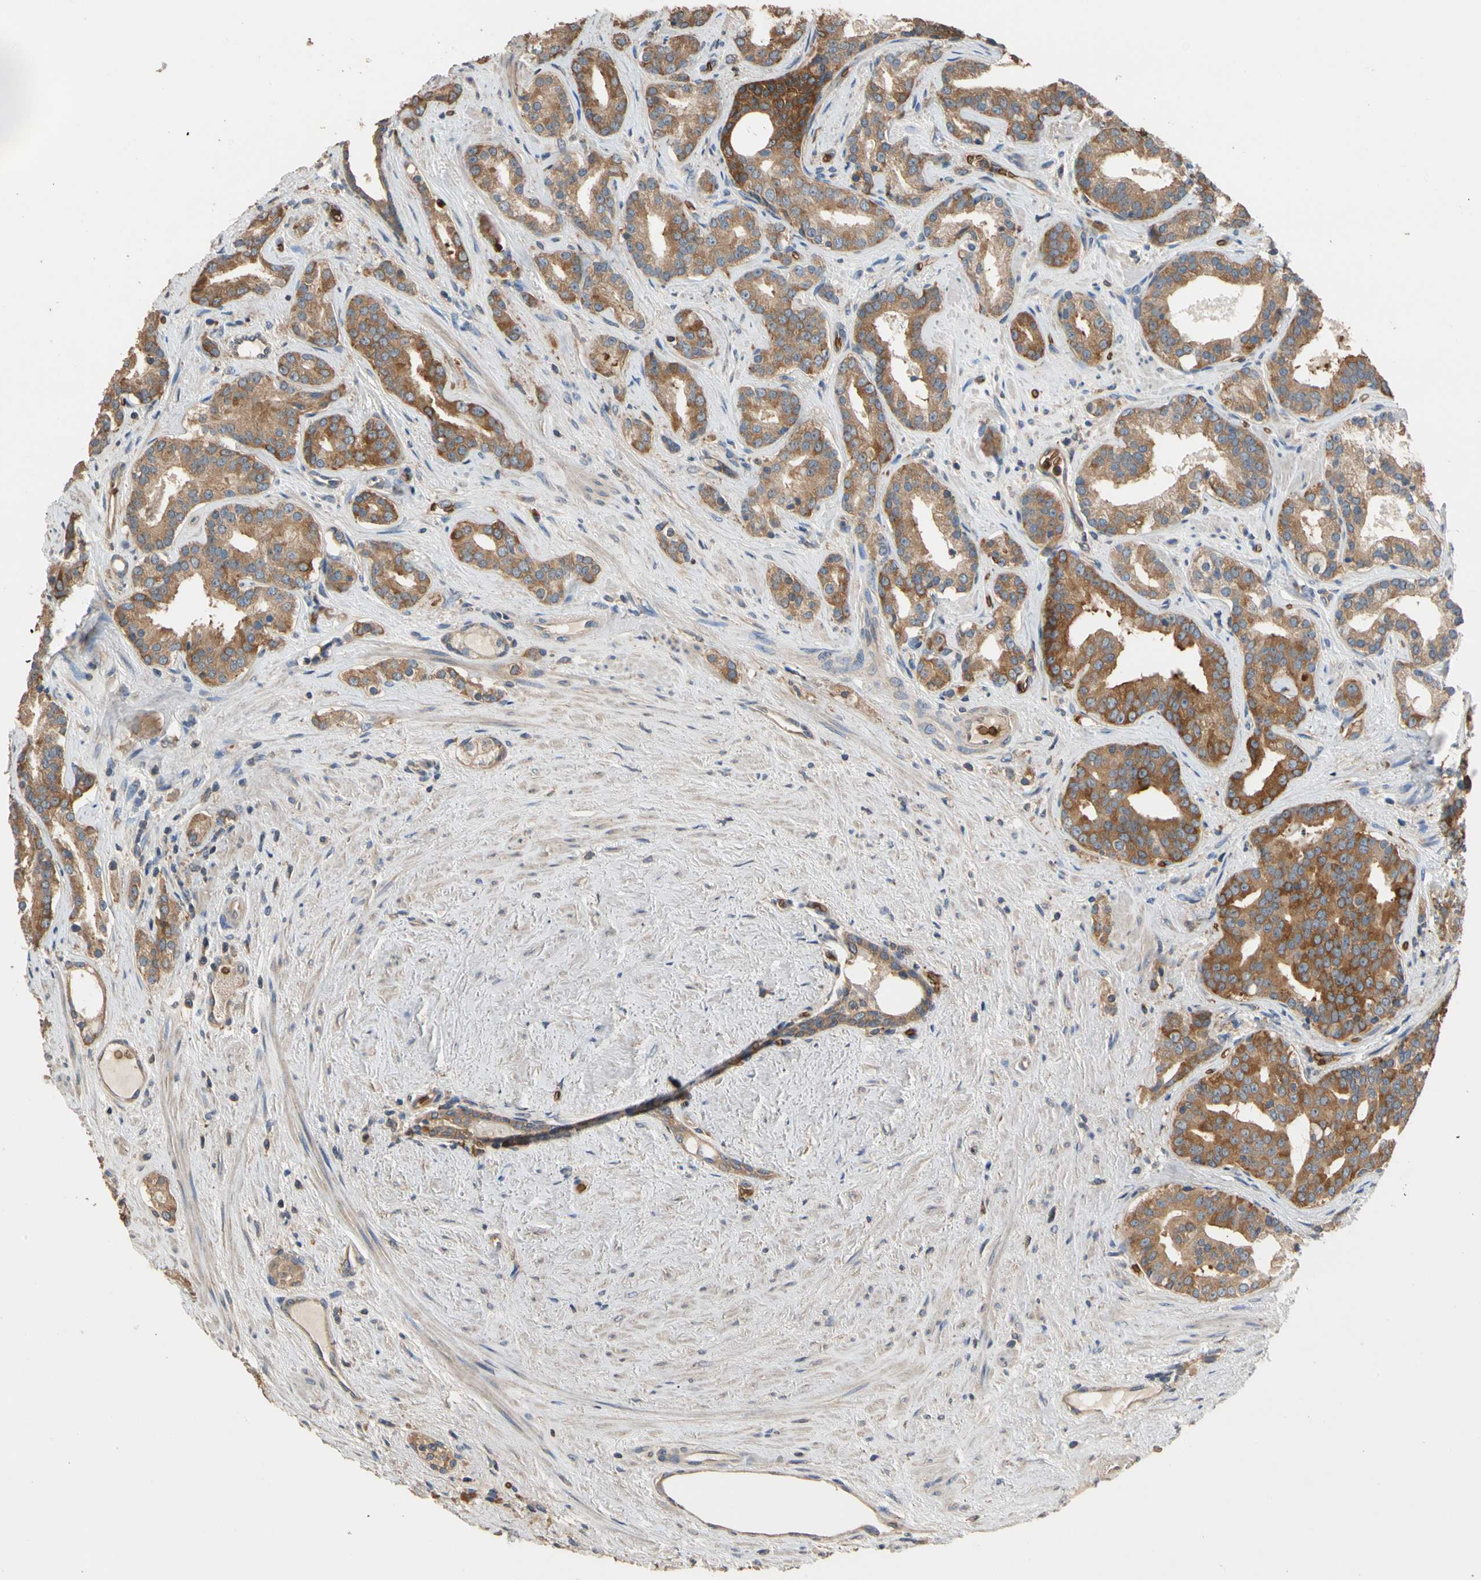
{"staining": {"intensity": "strong", "quantity": ">75%", "location": "cytoplasmic/membranous"}, "tissue": "prostate cancer", "cell_type": "Tumor cells", "image_type": "cancer", "snomed": [{"axis": "morphology", "description": "Adenocarcinoma, Low grade"}, {"axis": "topography", "description": "Prostate"}], "caption": "Brown immunohistochemical staining in human prostate cancer (adenocarcinoma (low-grade)) demonstrates strong cytoplasmic/membranous staining in about >75% of tumor cells. (DAB = brown stain, brightfield microscopy at high magnification).", "gene": "RIOK2", "patient": {"sex": "male", "age": 63}}